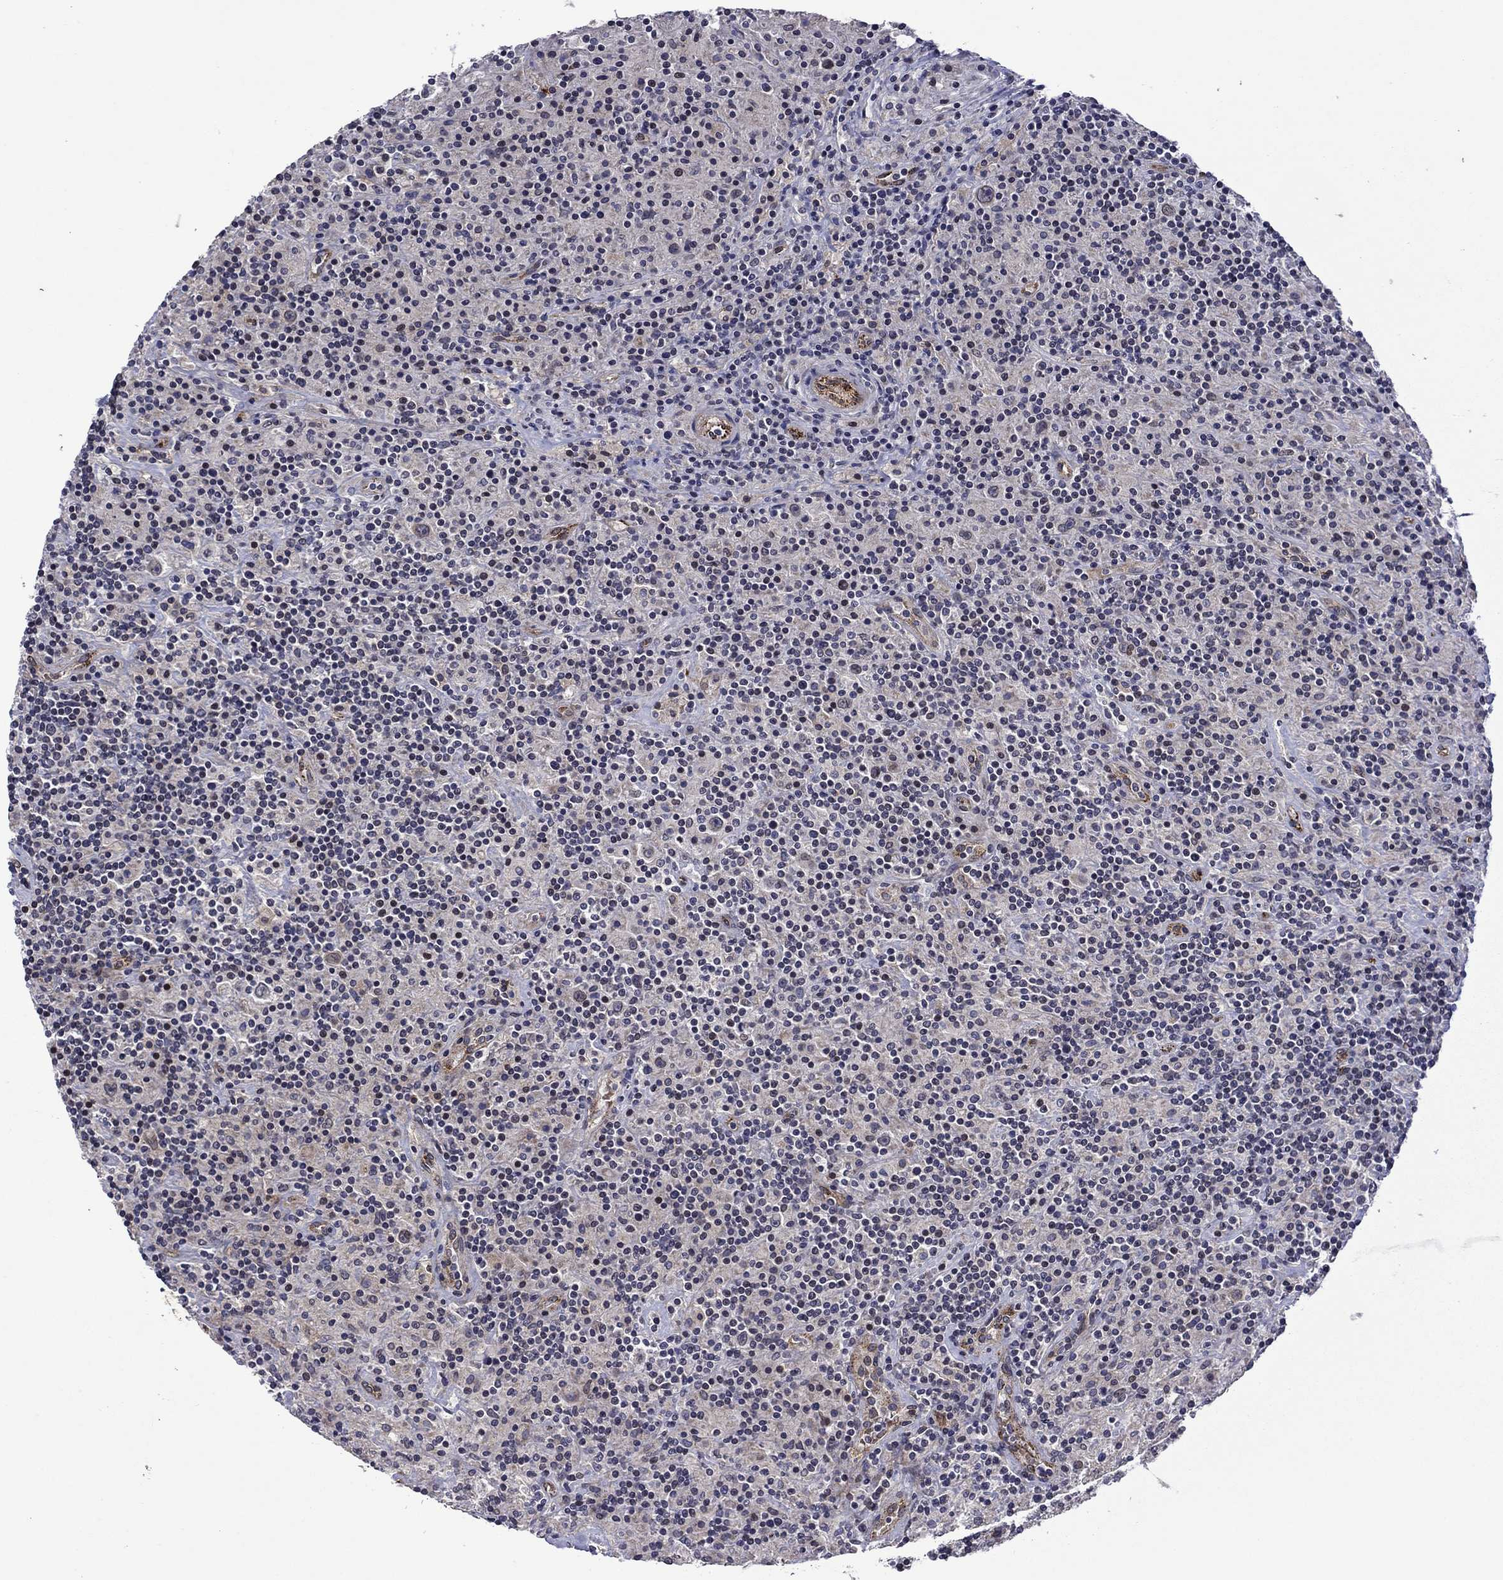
{"staining": {"intensity": "negative", "quantity": "none", "location": "none"}, "tissue": "lymphoma", "cell_type": "Tumor cells", "image_type": "cancer", "snomed": [{"axis": "morphology", "description": "Hodgkin's disease, NOS"}, {"axis": "topography", "description": "Lymph node"}], "caption": "Immunohistochemistry histopathology image of human lymphoma stained for a protein (brown), which displays no expression in tumor cells.", "gene": "SLITRK1", "patient": {"sex": "male", "age": 70}}